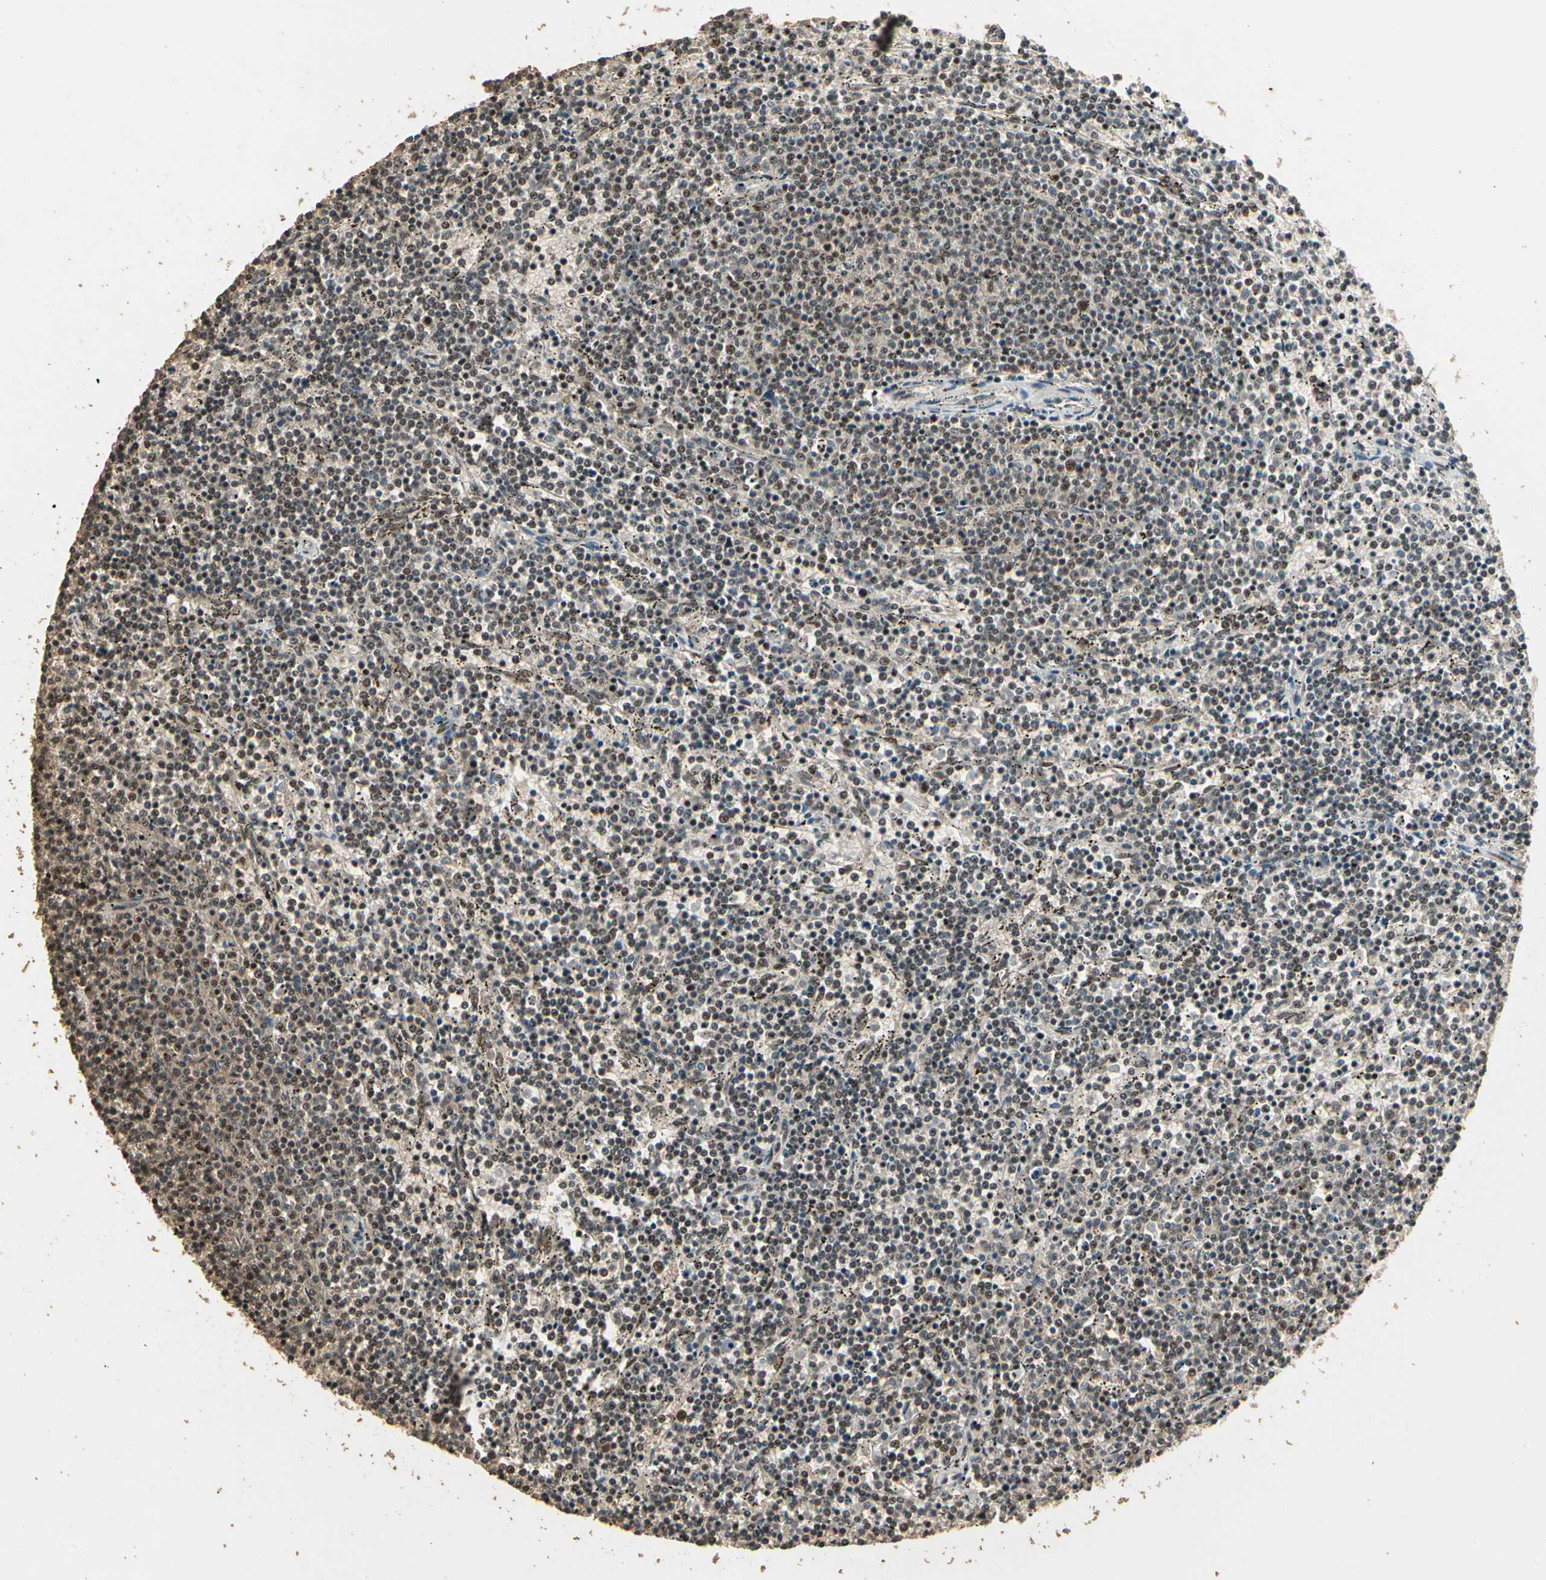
{"staining": {"intensity": "moderate", "quantity": ">75%", "location": "nuclear"}, "tissue": "lymphoma", "cell_type": "Tumor cells", "image_type": "cancer", "snomed": [{"axis": "morphology", "description": "Malignant lymphoma, non-Hodgkin's type, Low grade"}, {"axis": "topography", "description": "Spleen"}], "caption": "Tumor cells exhibit medium levels of moderate nuclear positivity in approximately >75% of cells in low-grade malignant lymphoma, non-Hodgkin's type. (IHC, brightfield microscopy, high magnification).", "gene": "RBM25", "patient": {"sex": "female", "age": 50}}